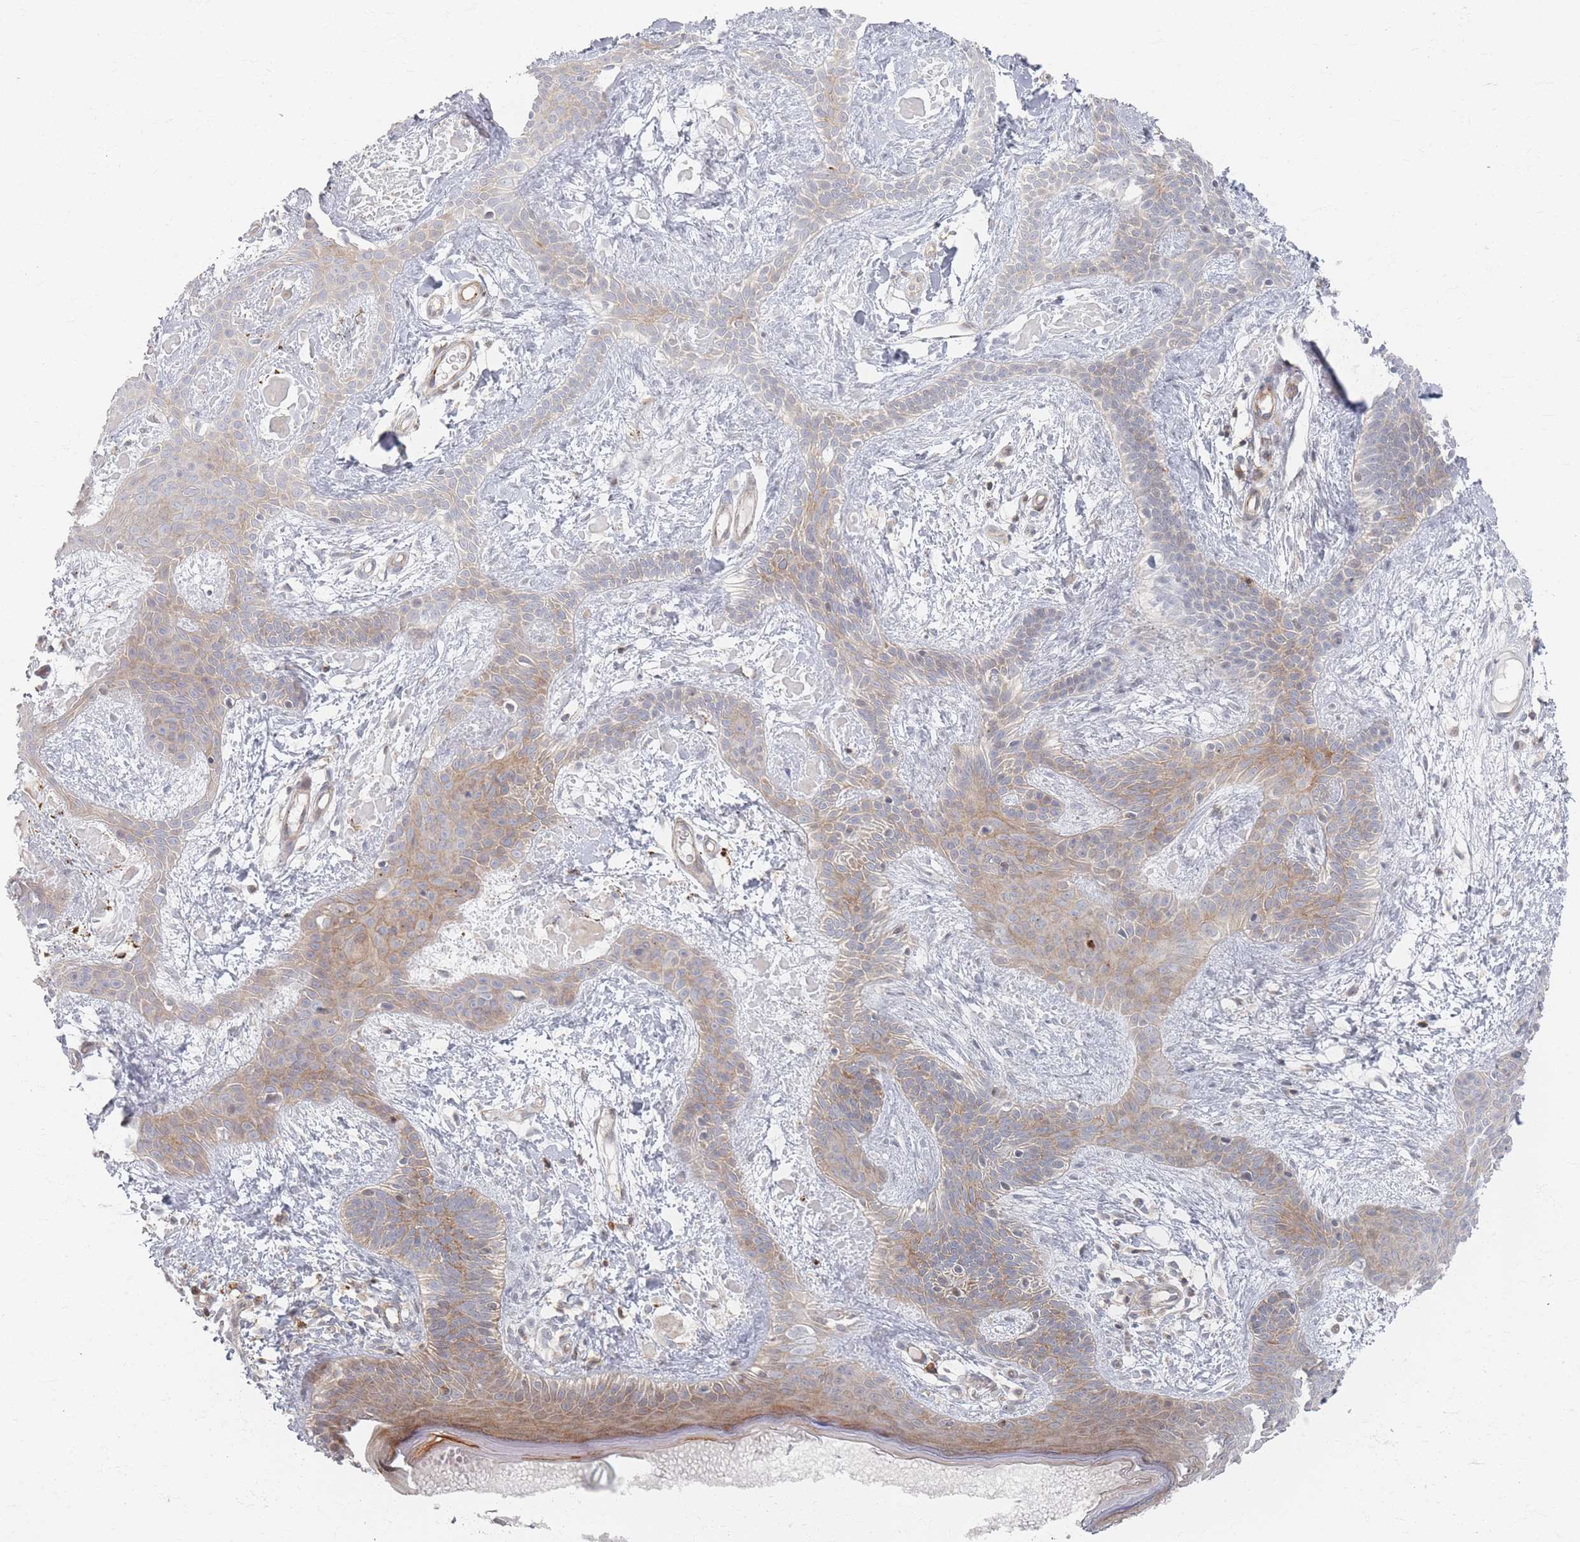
{"staining": {"intensity": "moderate", "quantity": "<25%", "location": "cytoplasmic/membranous"}, "tissue": "skin cancer", "cell_type": "Tumor cells", "image_type": "cancer", "snomed": [{"axis": "morphology", "description": "Basal cell carcinoma"}, {"axis": "topography", "description": "Skin"}], "caption": "This micrograph reveals immunohistochemistry (IHC) staining of skin cancer, with low moderate cytoplasmic/membranous staining in approximately <25% of tumor cells.", "gene": "ZNF852", "patient": {"sex": "male", "age": 78}}